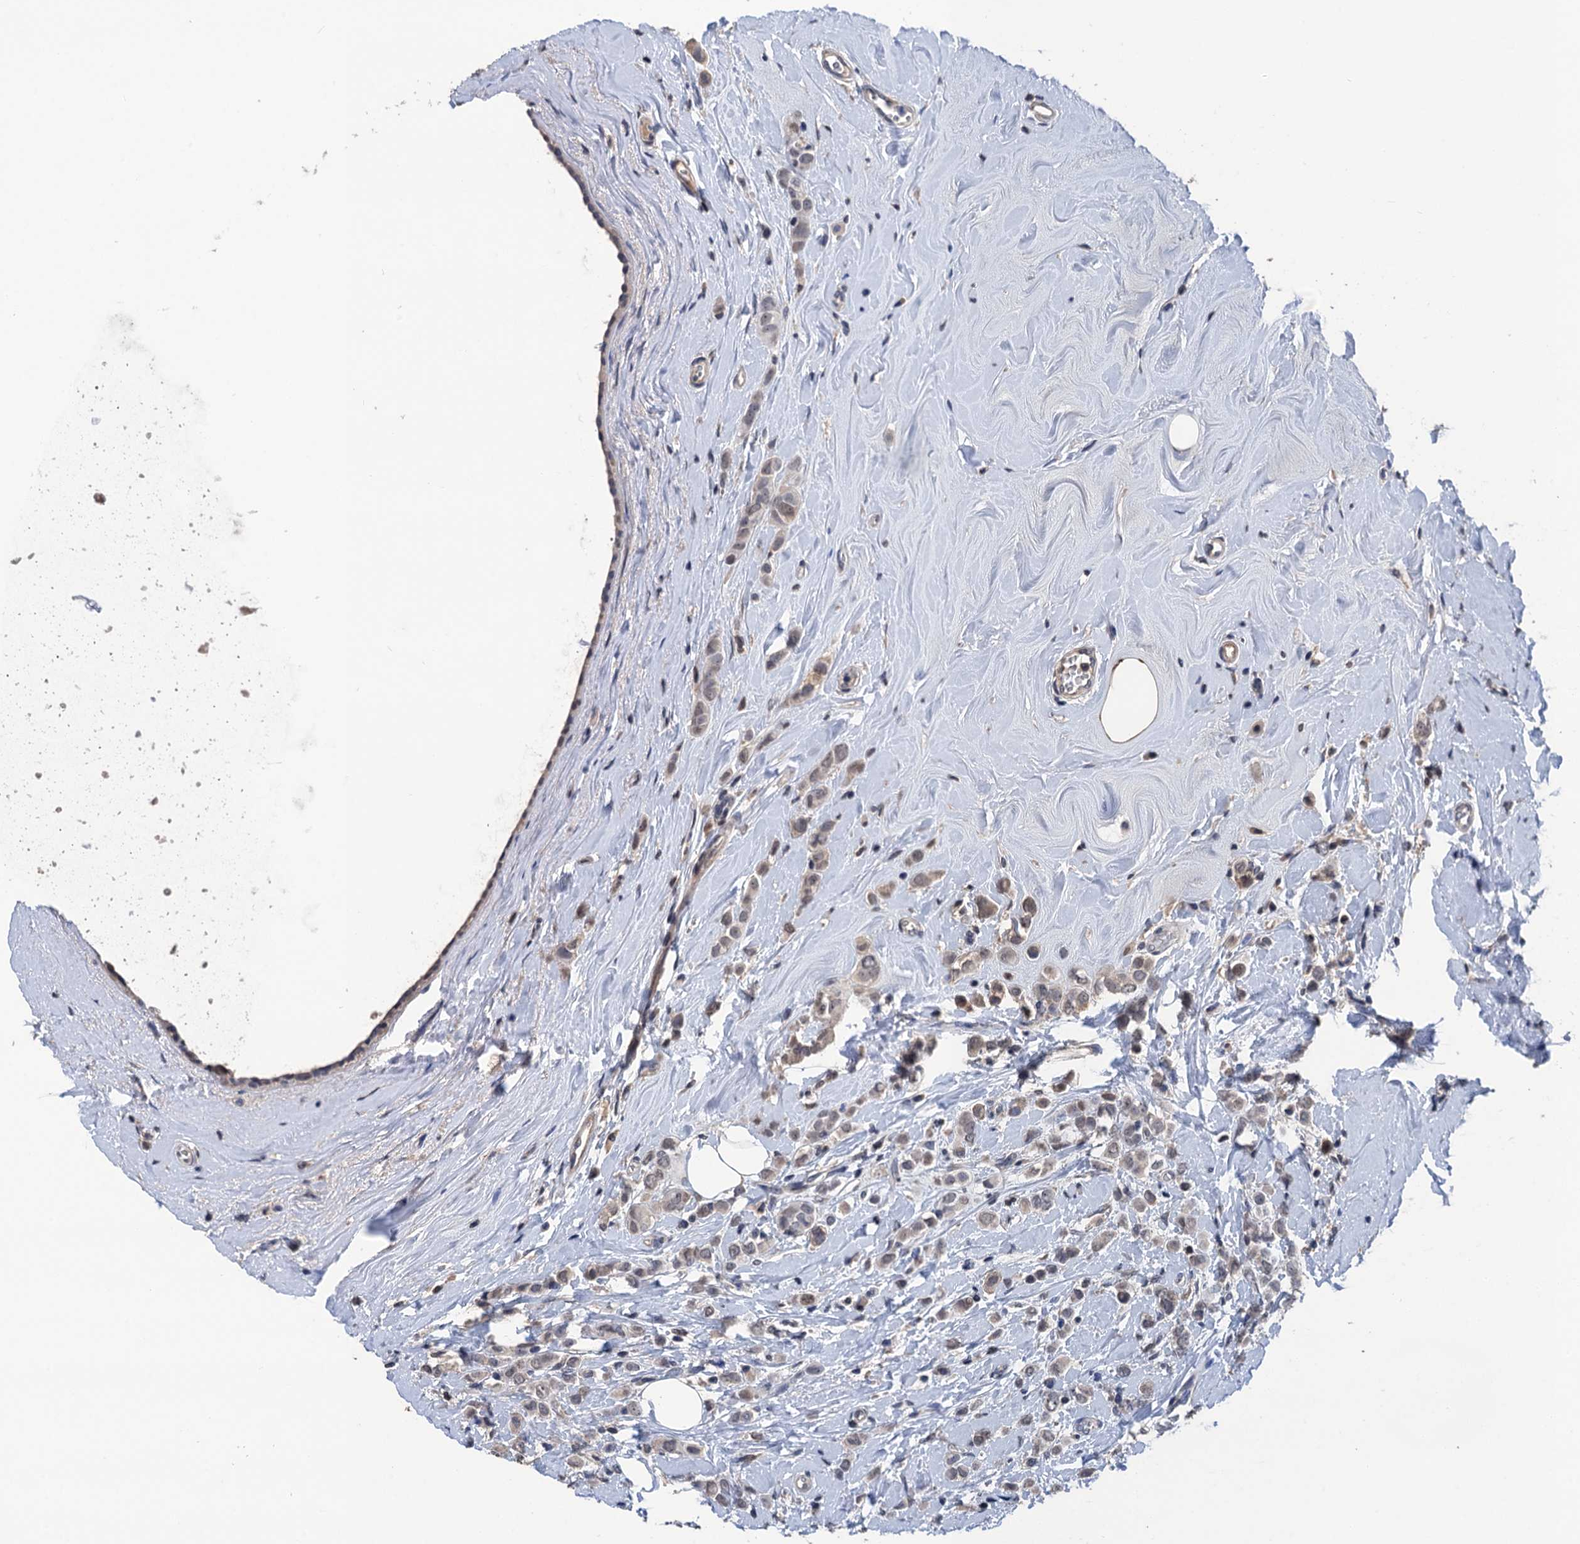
{"staining": {"intensity": "weak", "quantity": ">75%", "location": "cytoplasmic/membranous,nuclear"}, "tissue": "breast cancer", "cell_type": "Tumor cells", "image_type": "cancer", "snomed": [{"axis": "morphology", "description": "Lobular carcinoma"}, {"axis": "topography", "description": "Breast"}], "caption": "Immunohistochemistry (IHC) (DAB) staining of human breast cancer (lobular carcinoma) displays weak cytoplasmic/membranous and nuclear protein positivity in about >75% of tumor cells. Nuclei are stained in blue.", "gene": "ART5", "patient": {"sex": "female", "age": 47}}